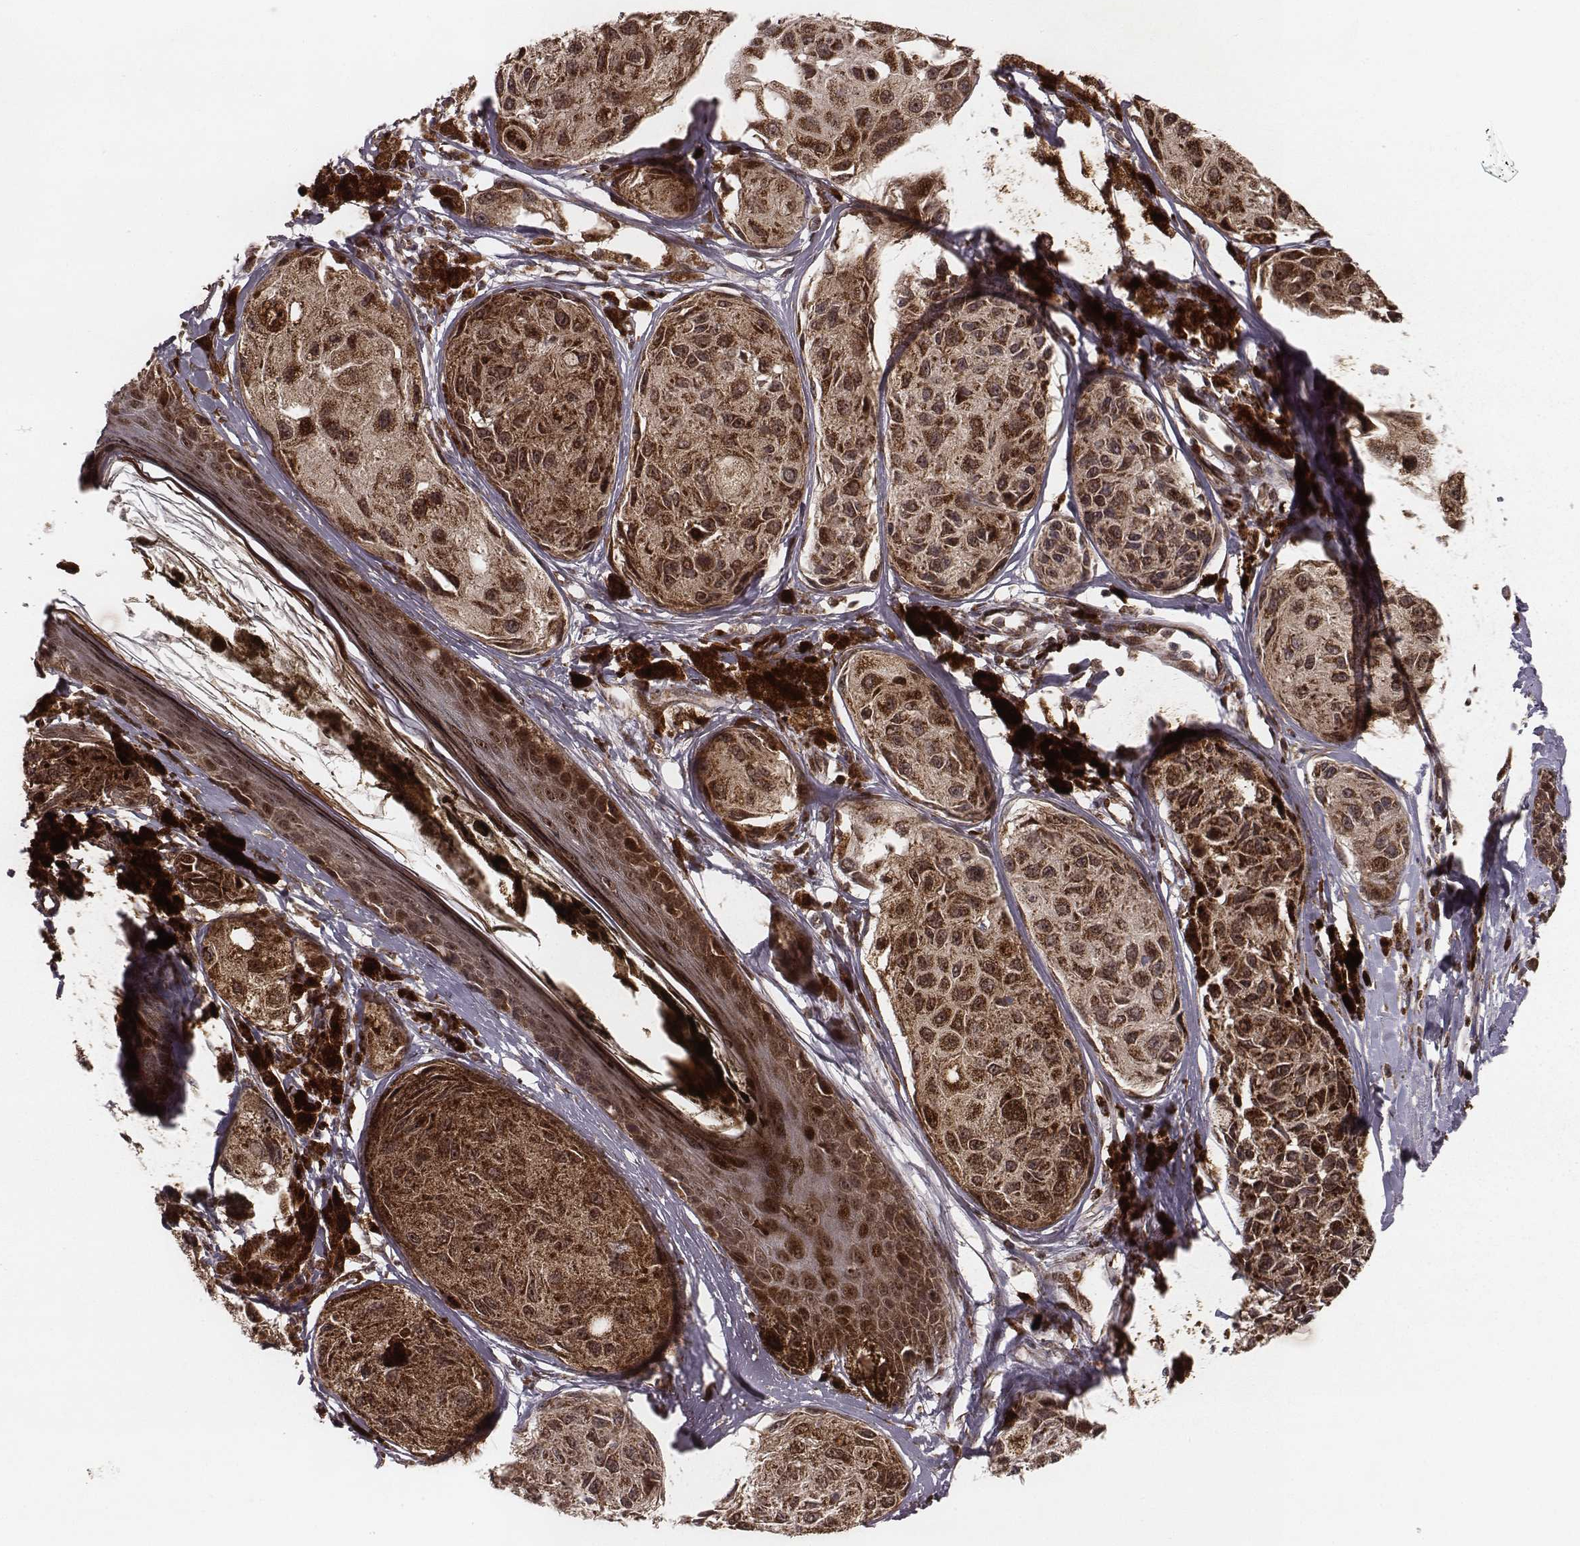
{"staining": {"intensity": "strong", "quantity": ">75%", "location": "cytoplasmic/membranous"}, "tissue": "melanoma", "cell_type": "Tumor cells", "image_type": "cancer", "snomed": [{"axis": "morphology", "description": "Malignant melanoma, NOS"}, {"axis": "topography", "description": "Skin"}], "caption": "Approximately >75% of tumor cells in human malignant melanoma display strong cytoplasmic/membranous protein staining as visualized by brown immunohistochemical staining.", "gene": "ZDHHC21", "patient": {"sex": "female", "age": 38}}